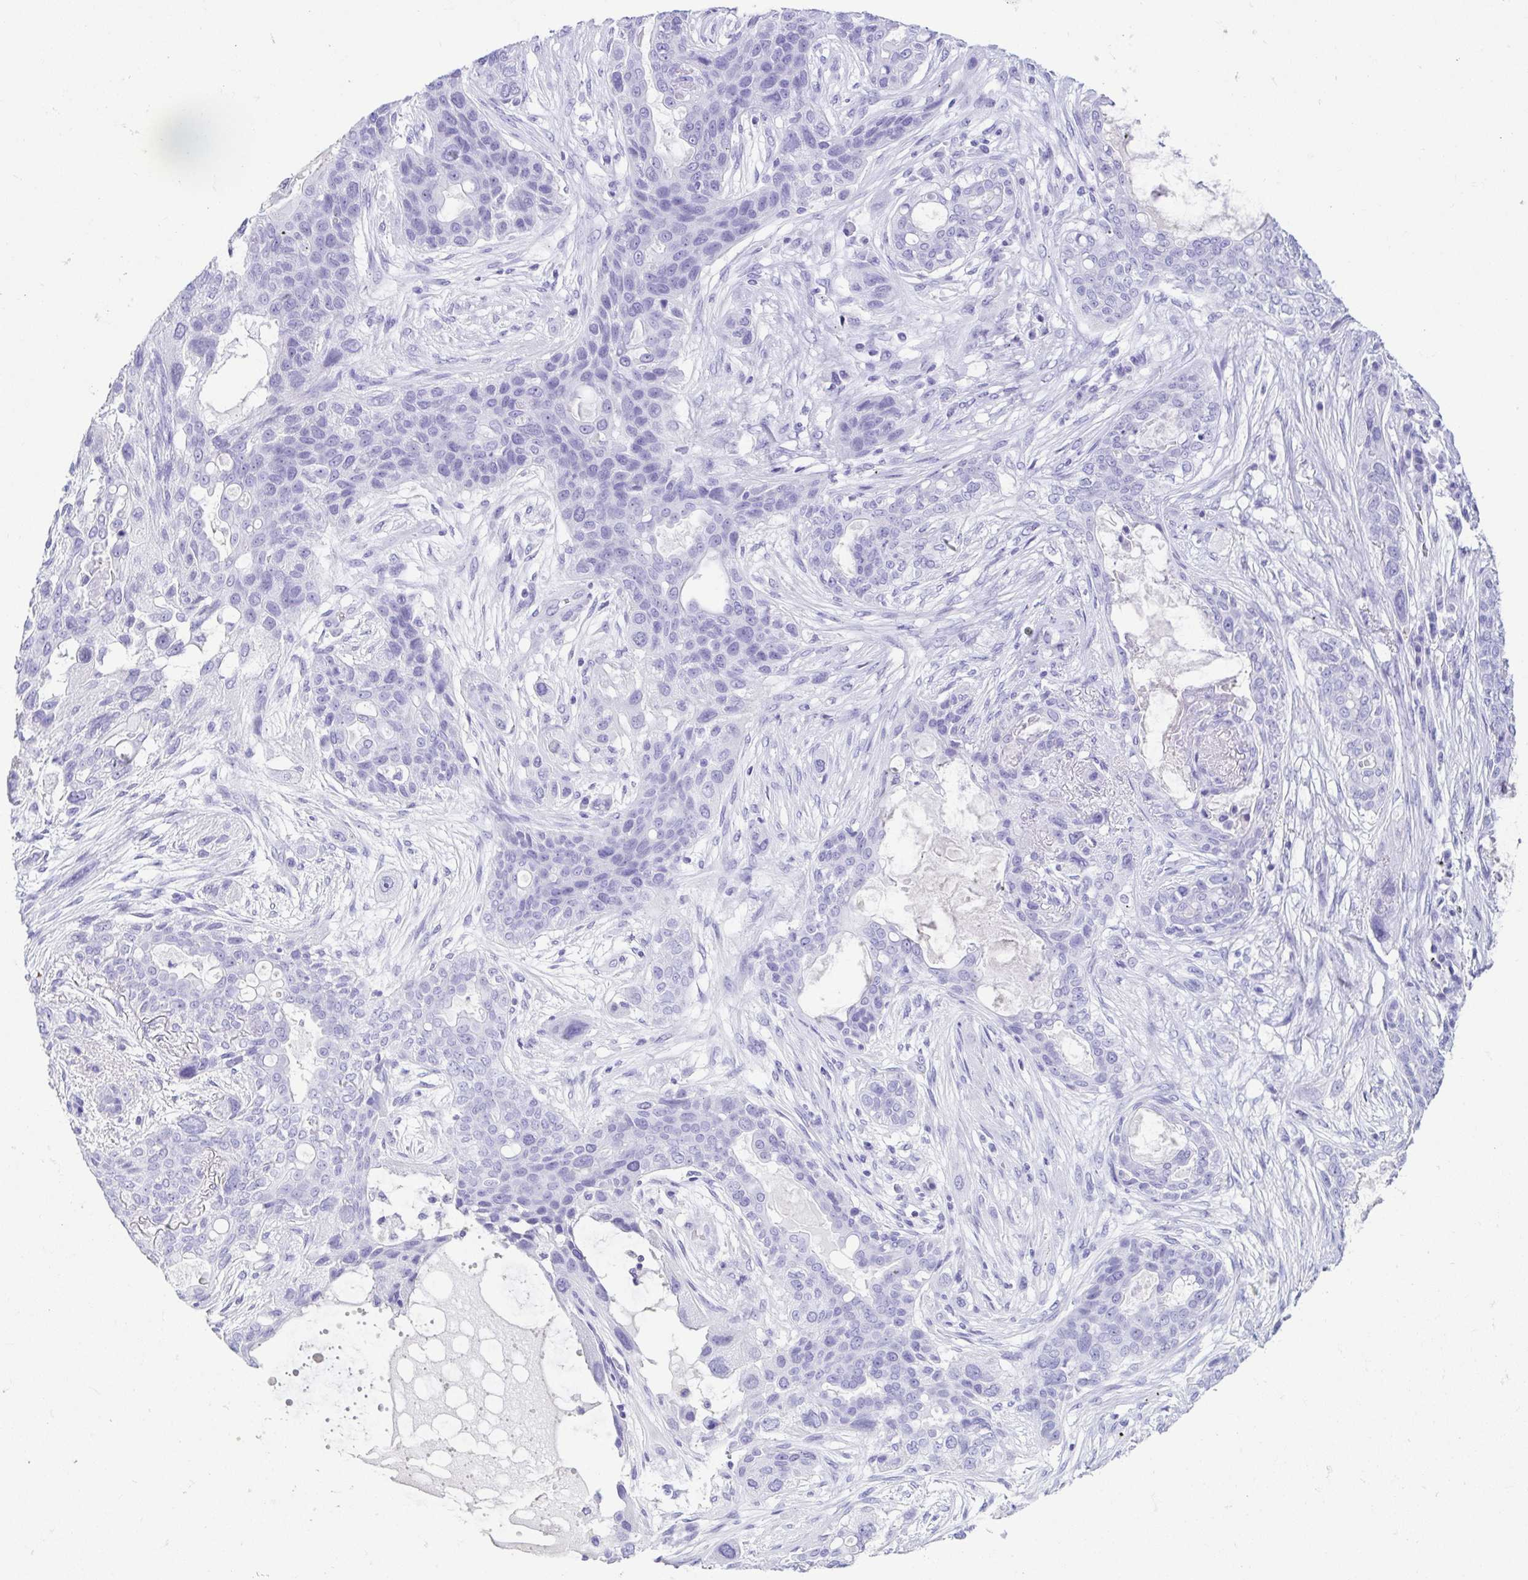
{"staining": {"intensity": "negative", "quantity": "none", "location": "none"}, "tissue": "lung cancer", "cell_type": "Tumor cells", "image_type": "cancer", "snomed": [{"axis": "morphology", "description": "Squamous cell carcinoma, NOS"}, {"axis": "topography", "description": "Lung"}], "caption": "Immunohistochemistry (IHC) photomicrograph of human lung squamous cell carcinoma stained for a protein (brown), which demonstrates no staining in tumor cells.", "gene": "GKN1", "patient": {"sex": "female", "age": 70}}